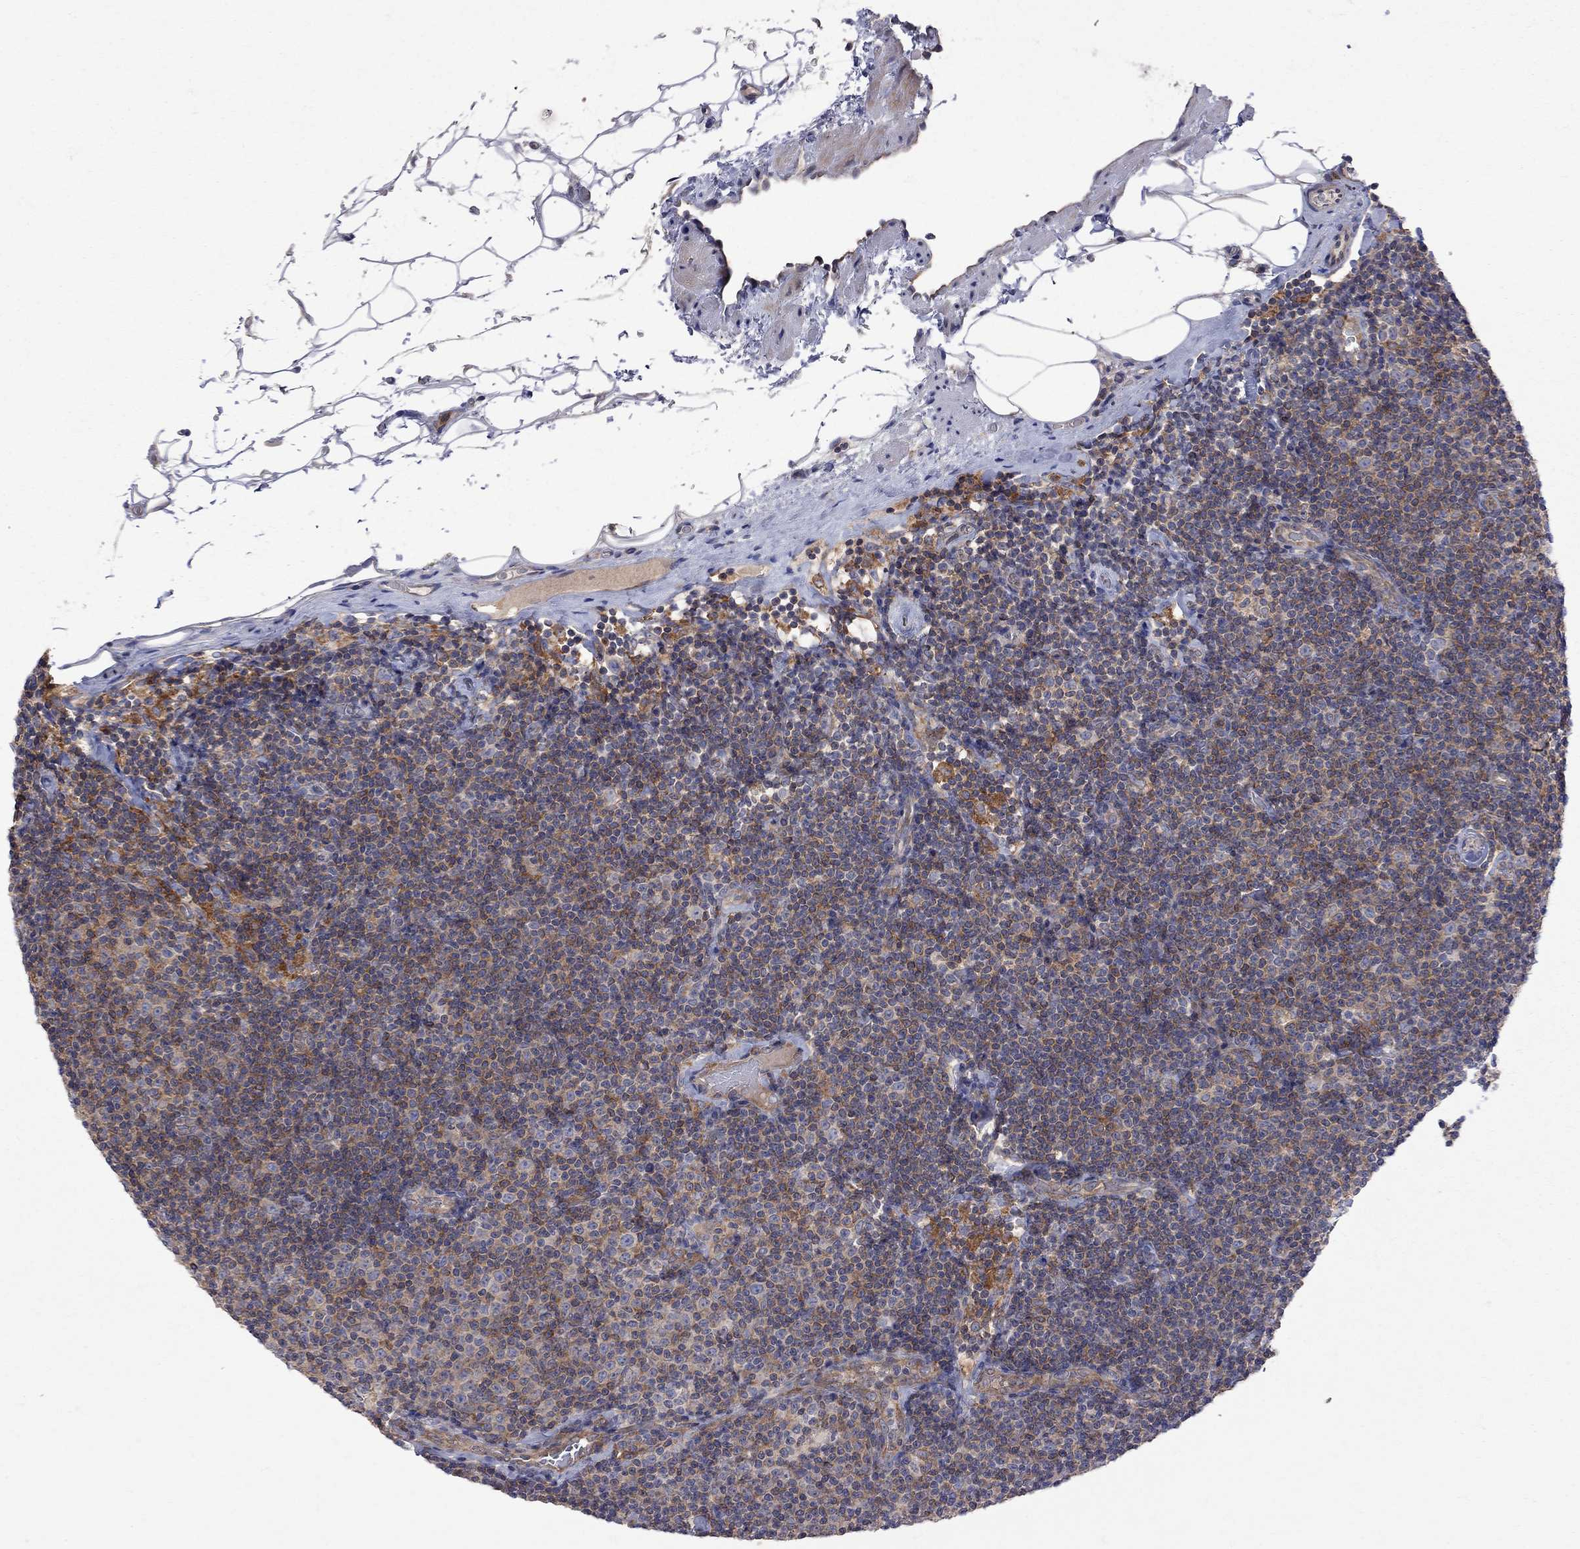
{"staining": {"intensity": "moderate", "quantity": "25%-75%", "location": "cytoplasmic/membranous"}, "tissue": "lymphoma", "cell_type": "Tumor cells", "image_type": "cancer", "snomed": [{"axis": "morphology", "description": "Malignant lymphoma, non-Hodgkin's type, Low grade"}, {"axis": "topography", "description": "Lymph node"}], "caption": "This photomicrograph demonstrates immunohistochemistry staining of human malignant lymphoma, non-Hodgkin's type (low-grade), with medium moderate cytoplasmic/membranous positivity in approximately 25%-75% of tumor cells.", "gene": "ABI3", "patient": {"sex": "male", "age": 81}}